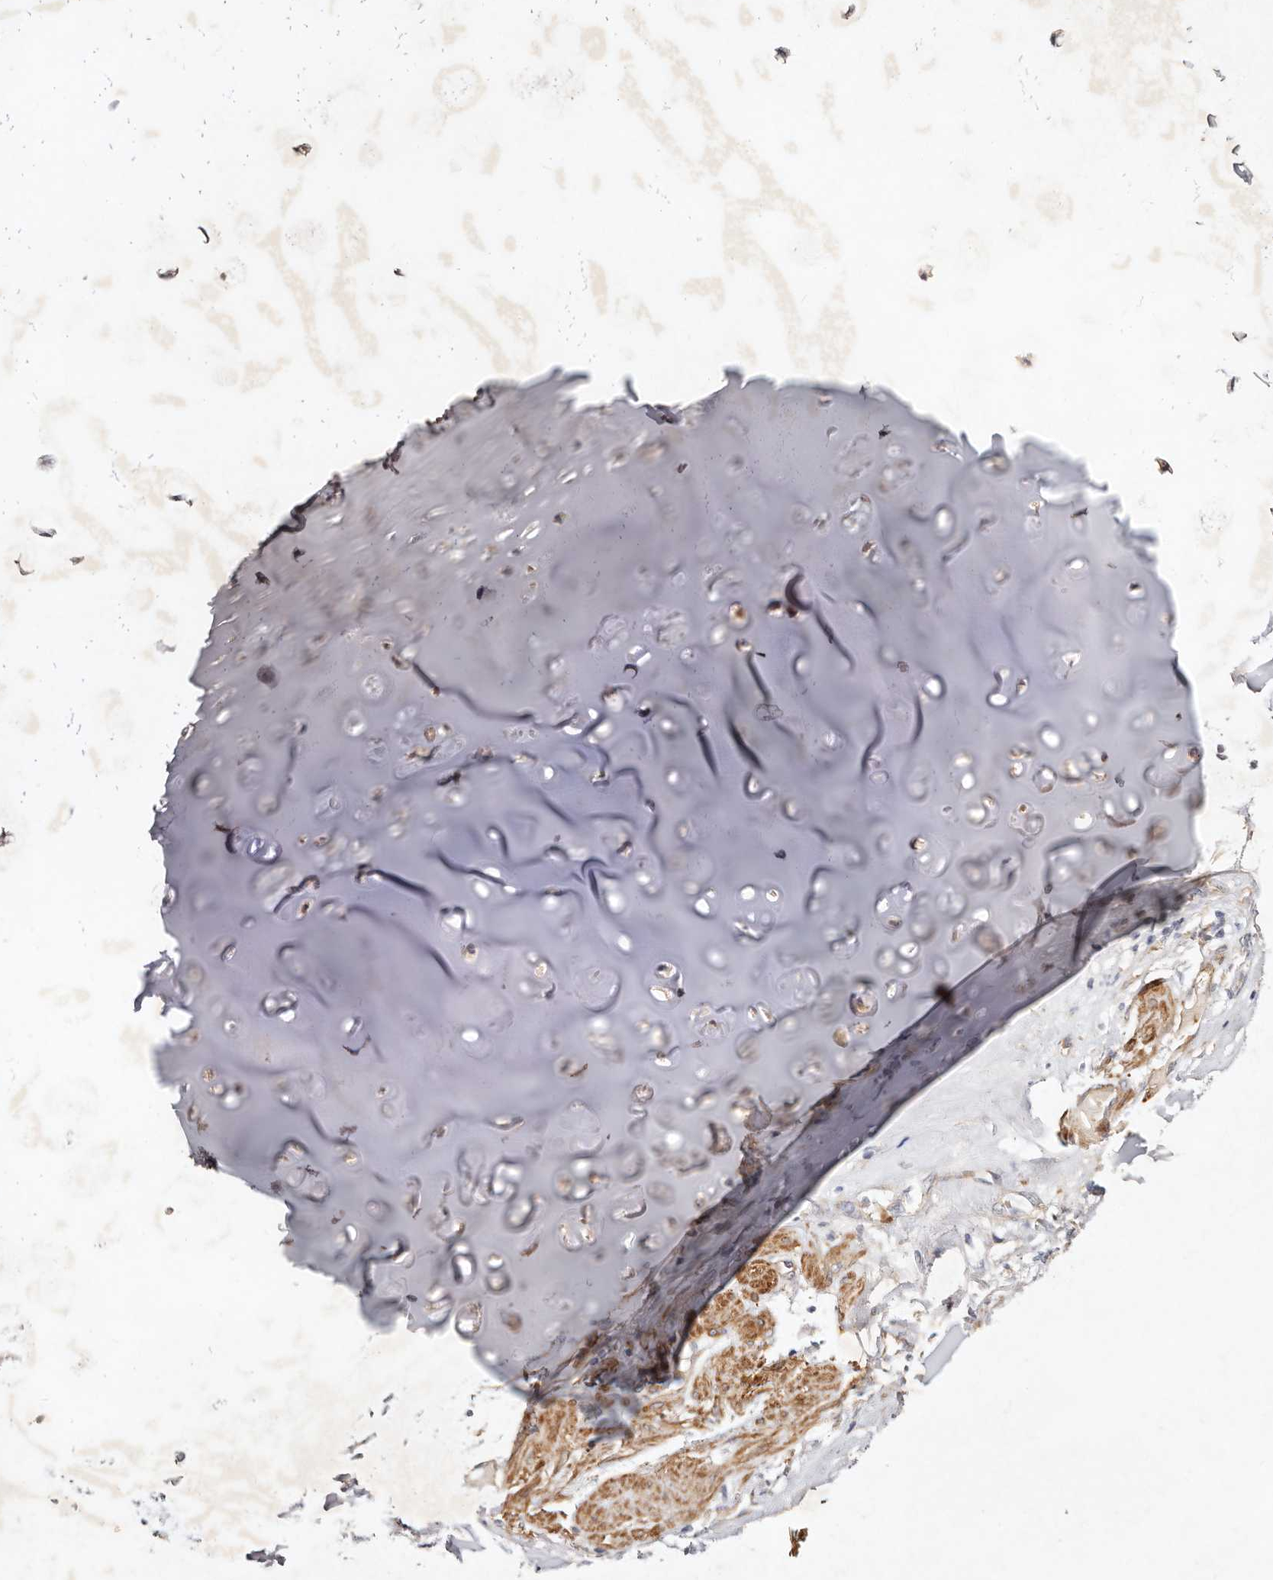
{"staining": {"intensity": "negative", "quantity": "none", "location": "none"}, "tissue": "adipose tissue", "cell_type": "Adipocytes", "image_type": "normal", "snomed": [{"axis": "morphology", "description": "Normal tissue, NOS"}, {"axis": "morphology", "description": "Basal cell carcinoma"}, {"axis": "topography", "description": "Cartilage tissue"}, {"axis": "topography", "description": "Nasopharynx"}, {"axis": "topography", "description": "Oral tissue"}], "caption": "This is an IHC micrograph of benign adipose tissue. There is no staining in adipocytes.", "gene": "MTMR11", "patient": {"sex": "female", "age": 77}}